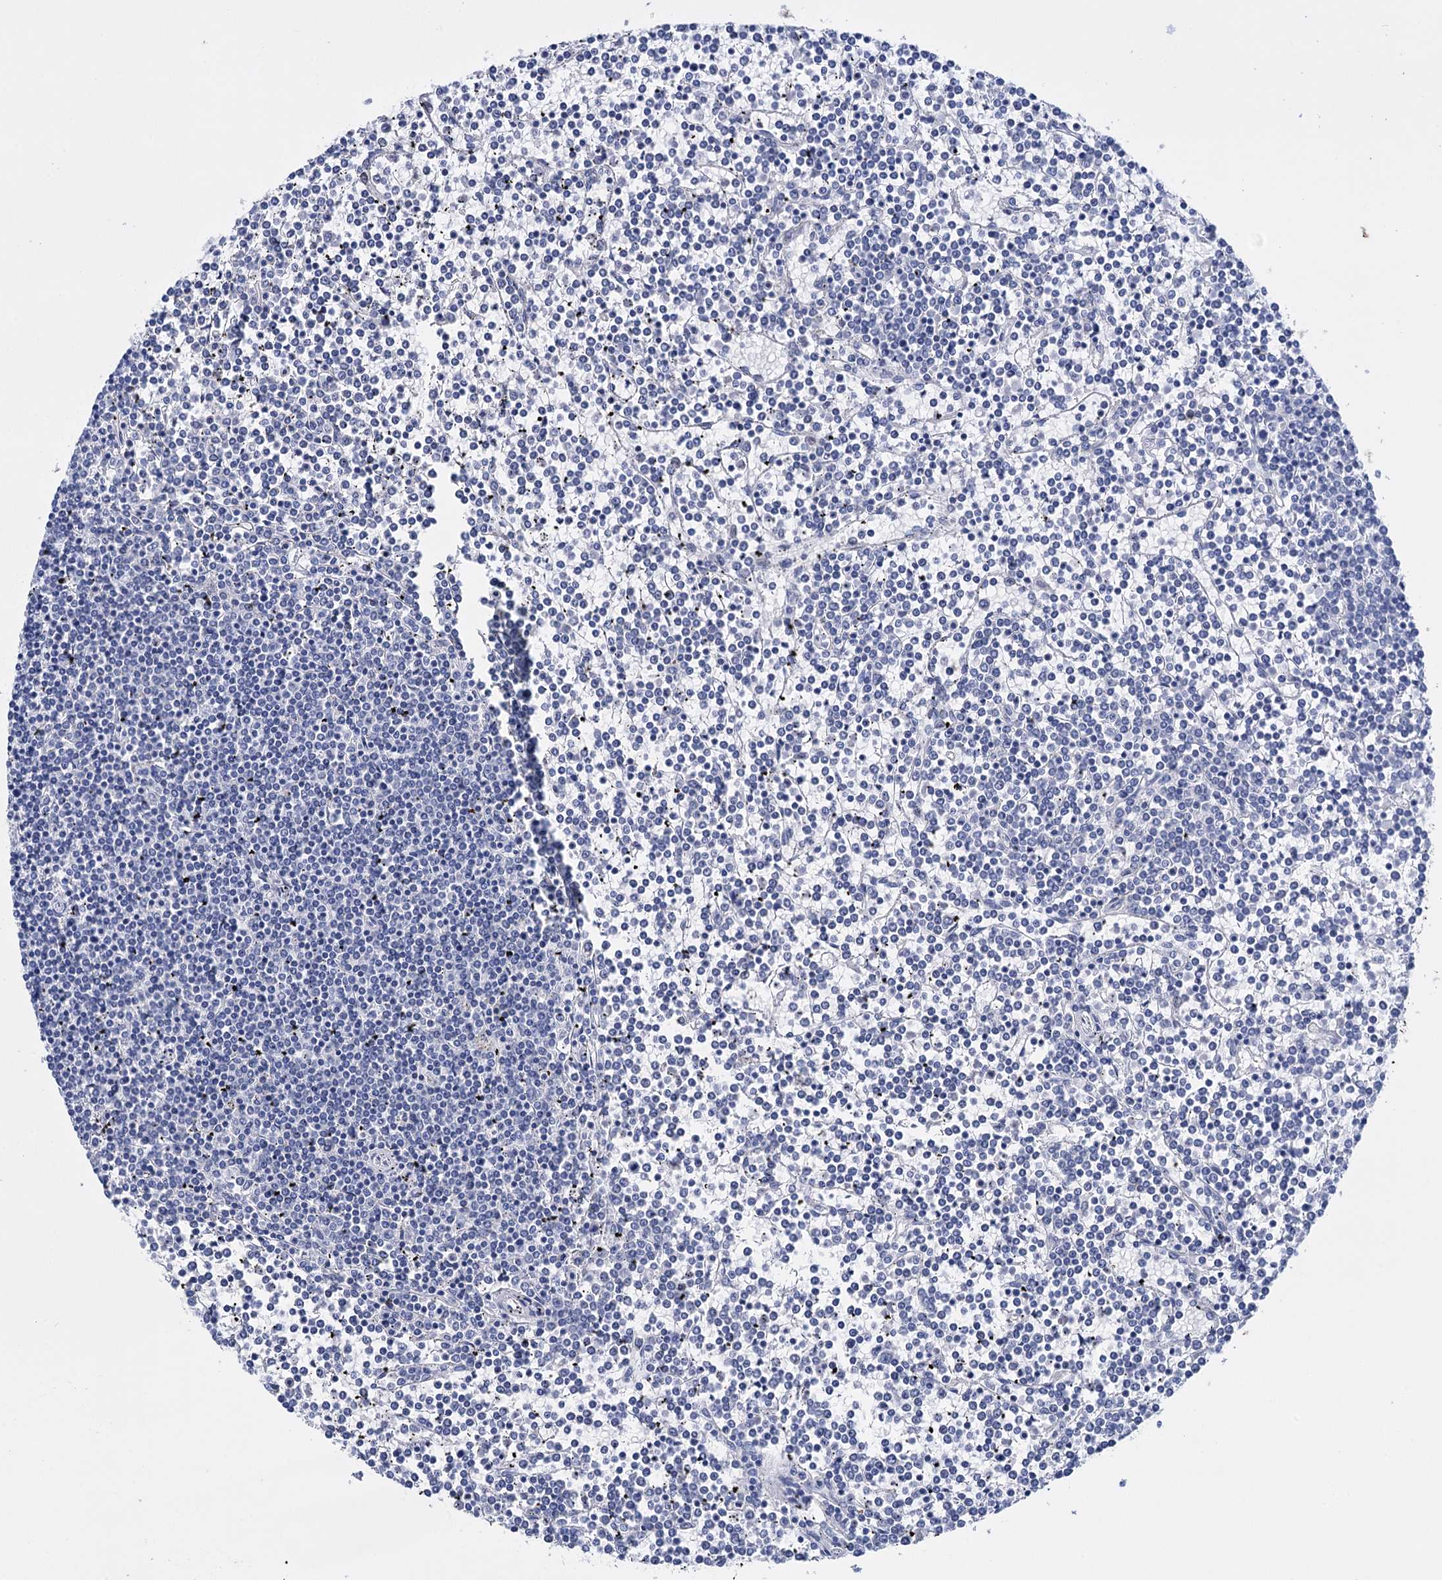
{"staining": {"intensity": "negative", "quantity": "none", "location": "none"}, "tissue": "lymphoma", "cell_type": "Tumor cells", "image_type": "cancer", "snomed": [{"axis": "morphology", "description": "Malignant lymphoma, non-Hodgkin's type, Low grade"}, {"axis": "topography", "description": "Spleen"}], "caption": "This is an immunohistochemistry (IHC) photomicrograph of lymphoma. There is no expression in tumor cells.", "gene": "FBXW12", "patient": {"sex": "female", "age": 19}}